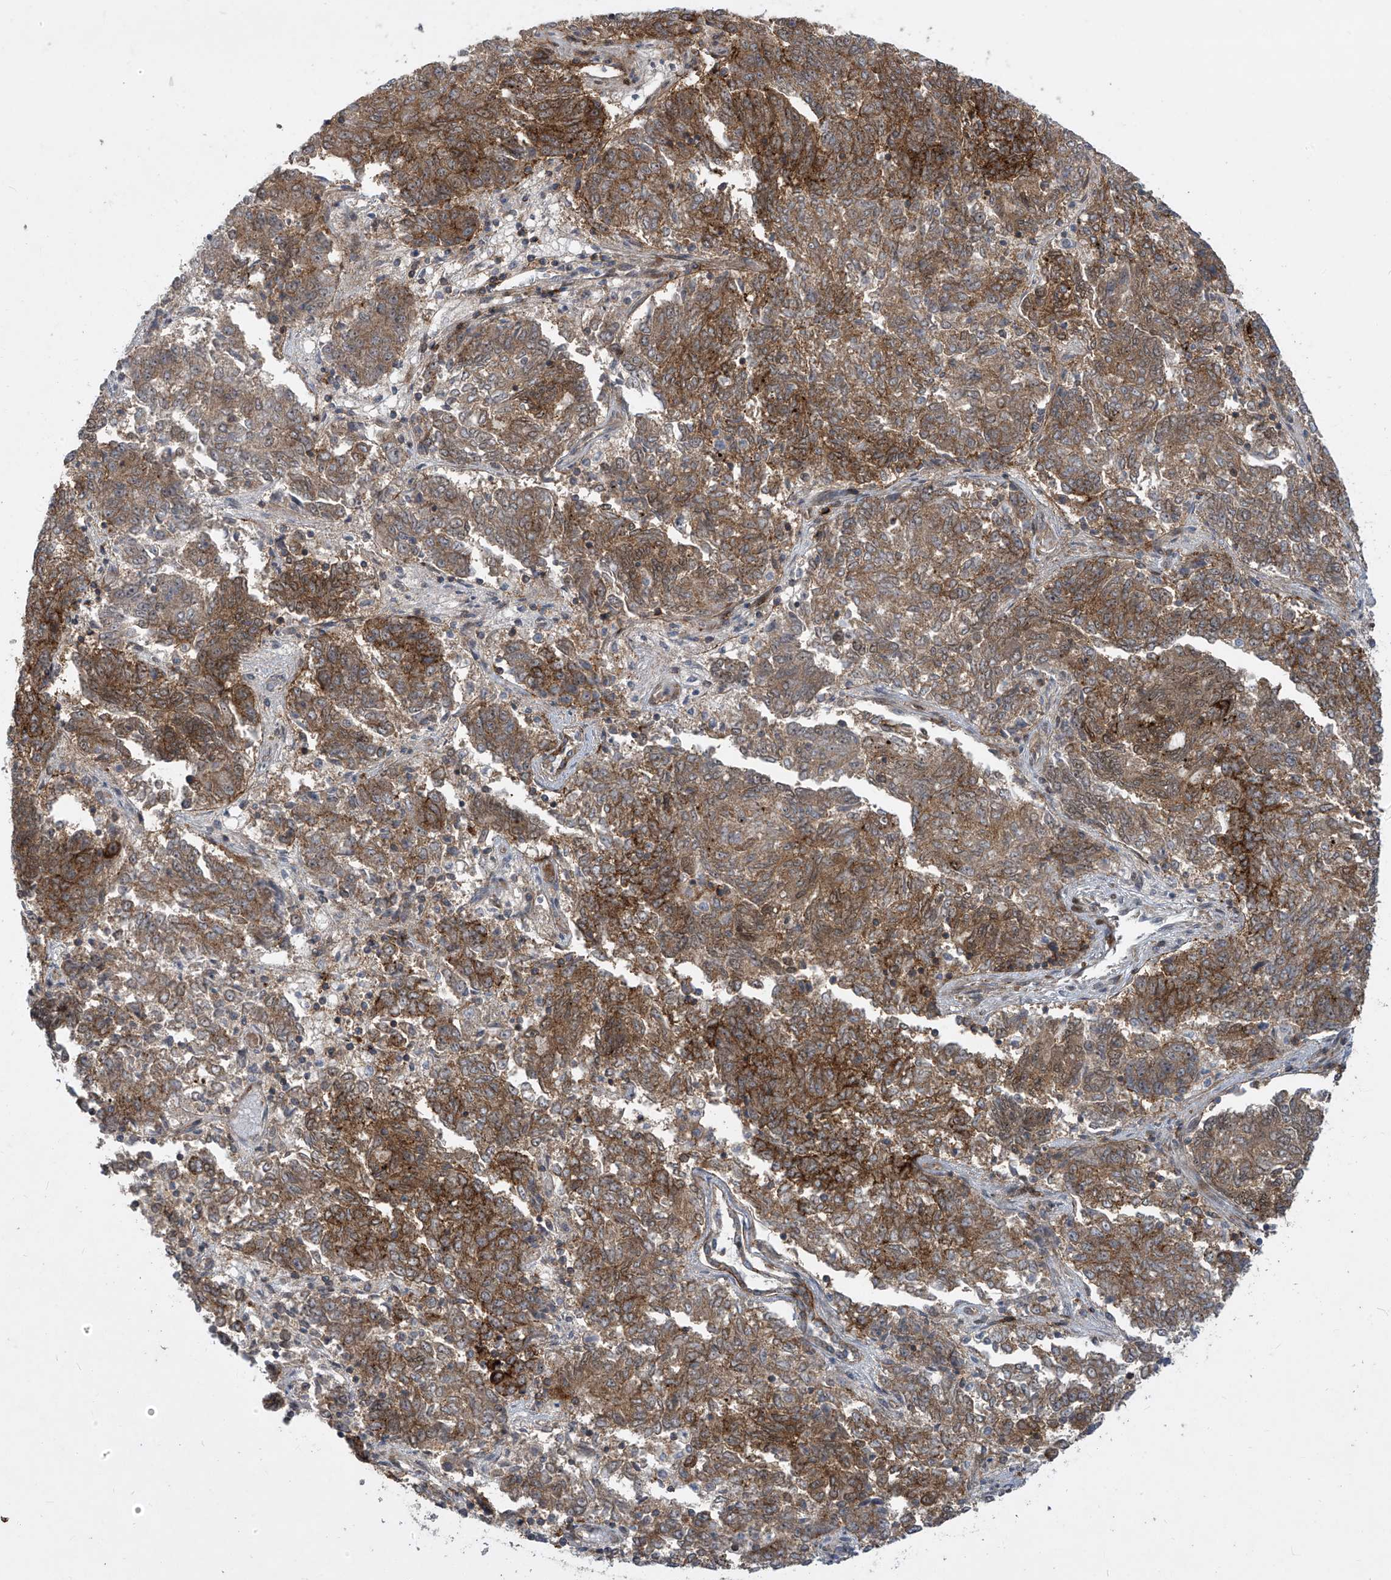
{"staining": {"intensity": "moderate", "quantity": ">75%", "location": "cytoplasmic/membranous"}, "tissue": "endometrial cancer", "cell_type": "Tumor cells", "image_type": "cancer", "snomed": [{"axis": "morphology", "description": "Adenocarcinoma, NOS"}, {"axis": "topography", "description": "Endometrium"}], "caption": "The immunohistochemical stain labels moderate cytoplasmic/membranous staining in tumor cells of endometrial cancer (adenocarcinoma) tissue. (IHC, brightfield microscopy, high magnification).", "gene": "LAGE3", "patient": {"sex": "female", "age": 80}}